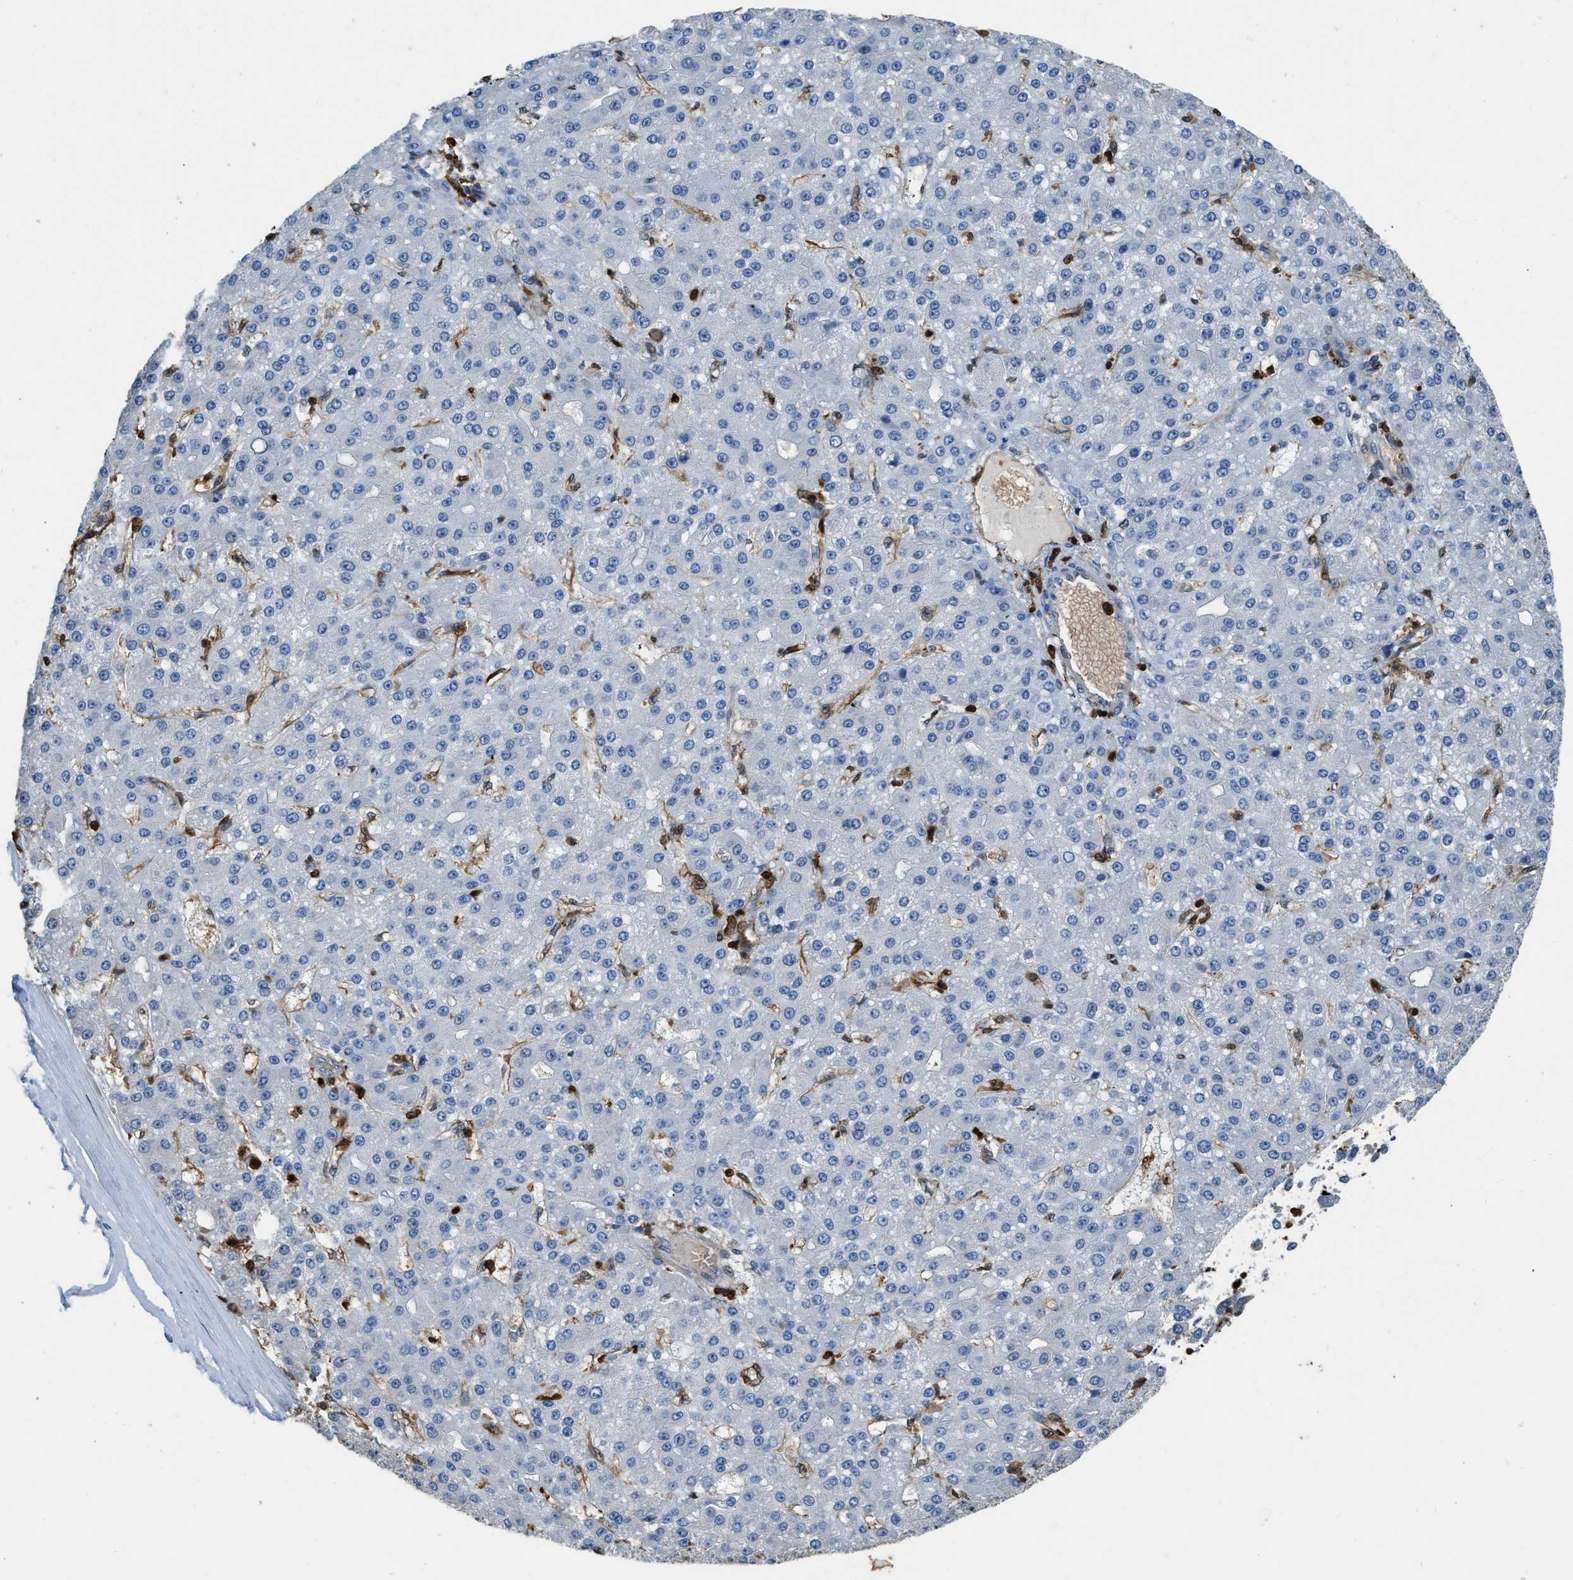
{"staining": {"intensity": "negative", "quantity": "none", "location": "none"}, "tissue": "liver cancer", "cell_type": "Tumor cells", "image_type": "cancer", "snomed": [{"axis": "morphology", "description": "Carcinoma, Hepatocellular, NOS"}, {"axis": "topography", "description": "Liver"}], "caption": "An immunohistochemistry photomicrograph of liver cancer (hepatocellular carcinoma) is shown. There is no staining in tumor cells of liver cancer (hepatocellular carcinoma).", "gene": "ARHGDIB", "patient": {"sex": "male", "age": 67}}